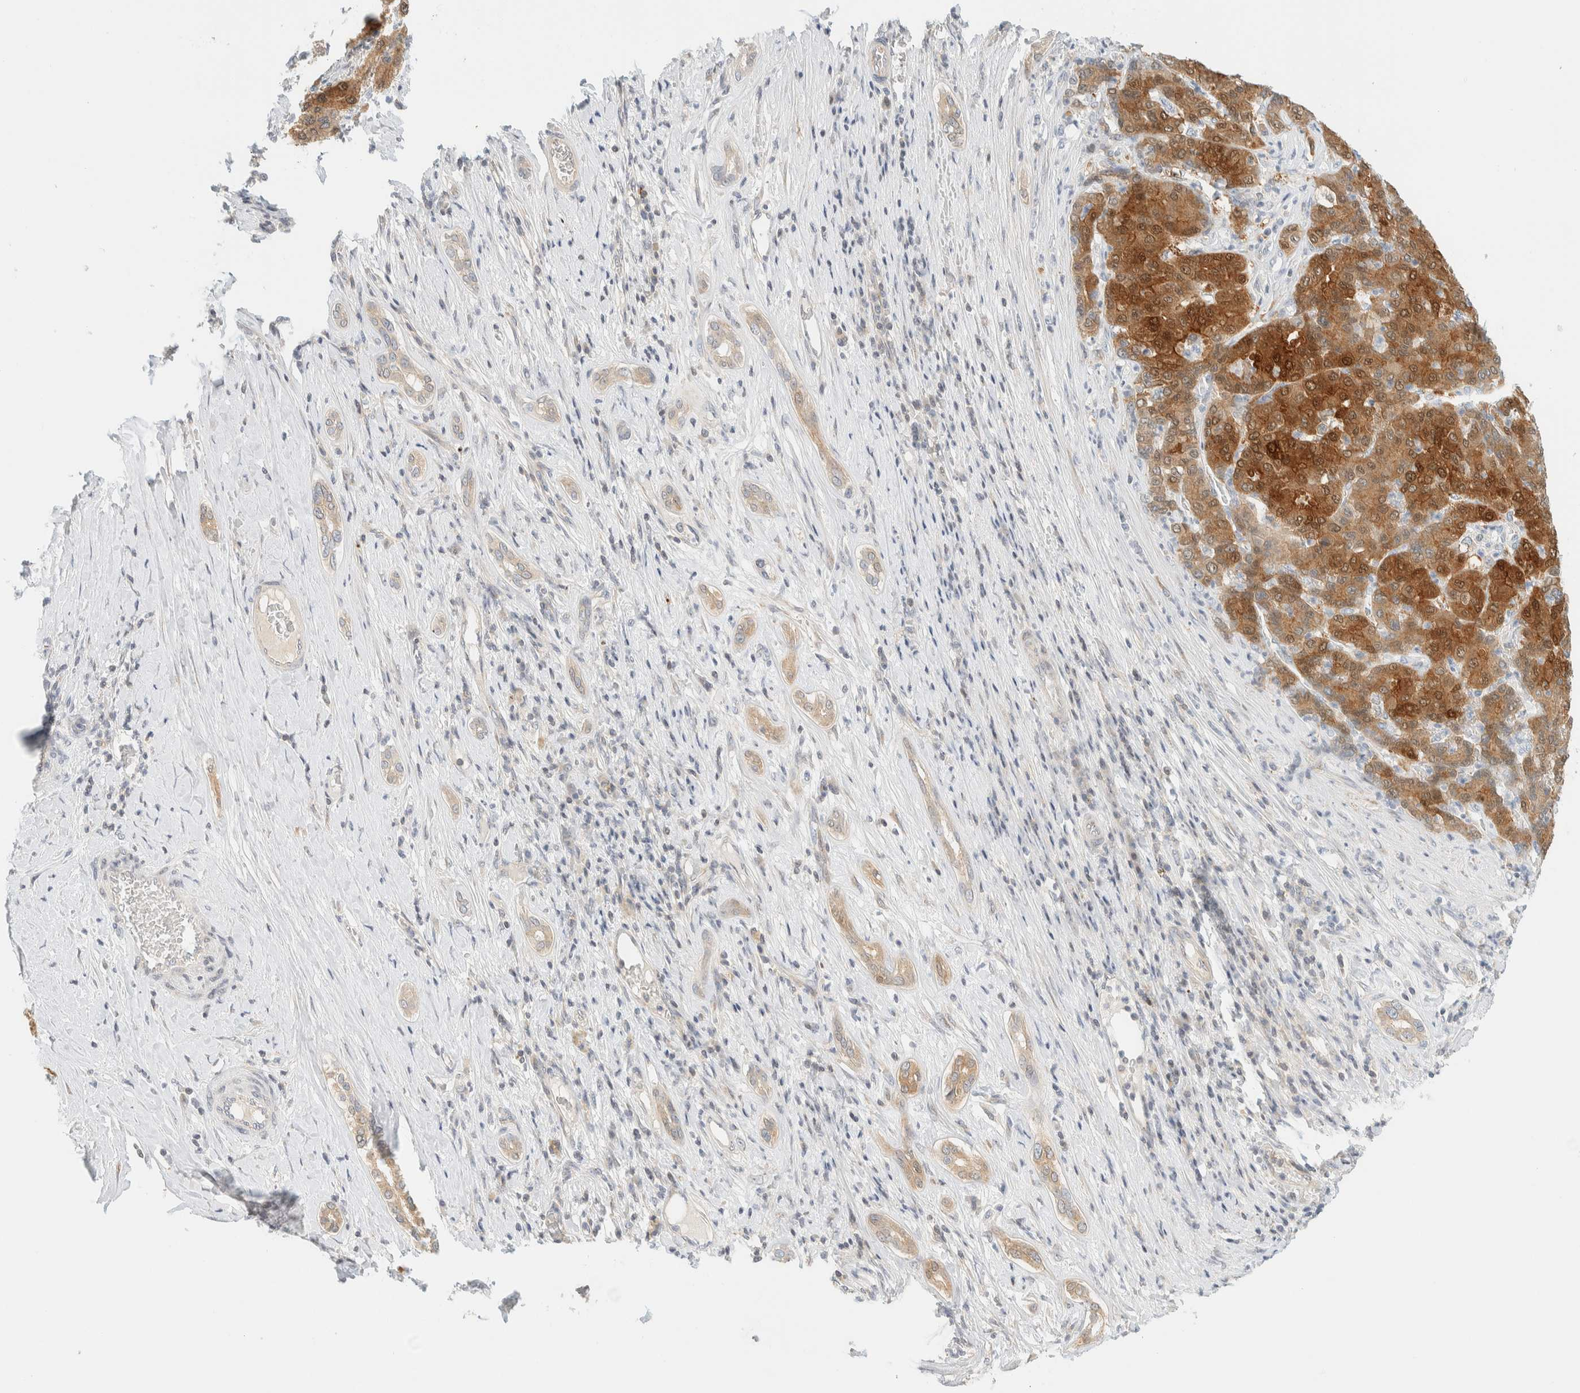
{"staining": {"intensity": "moderate", "quantity": ">75%", "location": "cytoplasmic/membranous"}, "tissue": "liver cancer", "cell_type": "Tumor cells", "image_type": "cancer", "snomed": [{"axis": "morphology", "description": "Carcinoma, Hepatocellular, NOS"}, {"axis": "topography", "description": "Liver"}], "caption": "Immunohistochemical staining of liver cancer exhibits medium levels of moderate cytoplasmic/membranous expression in approximately >75% of tumor cells. Ihc stains the protein in brown and the nuclei are stained blue.", "gene": "PCYT2", "patient": {"sex": "male", "age": 65}}